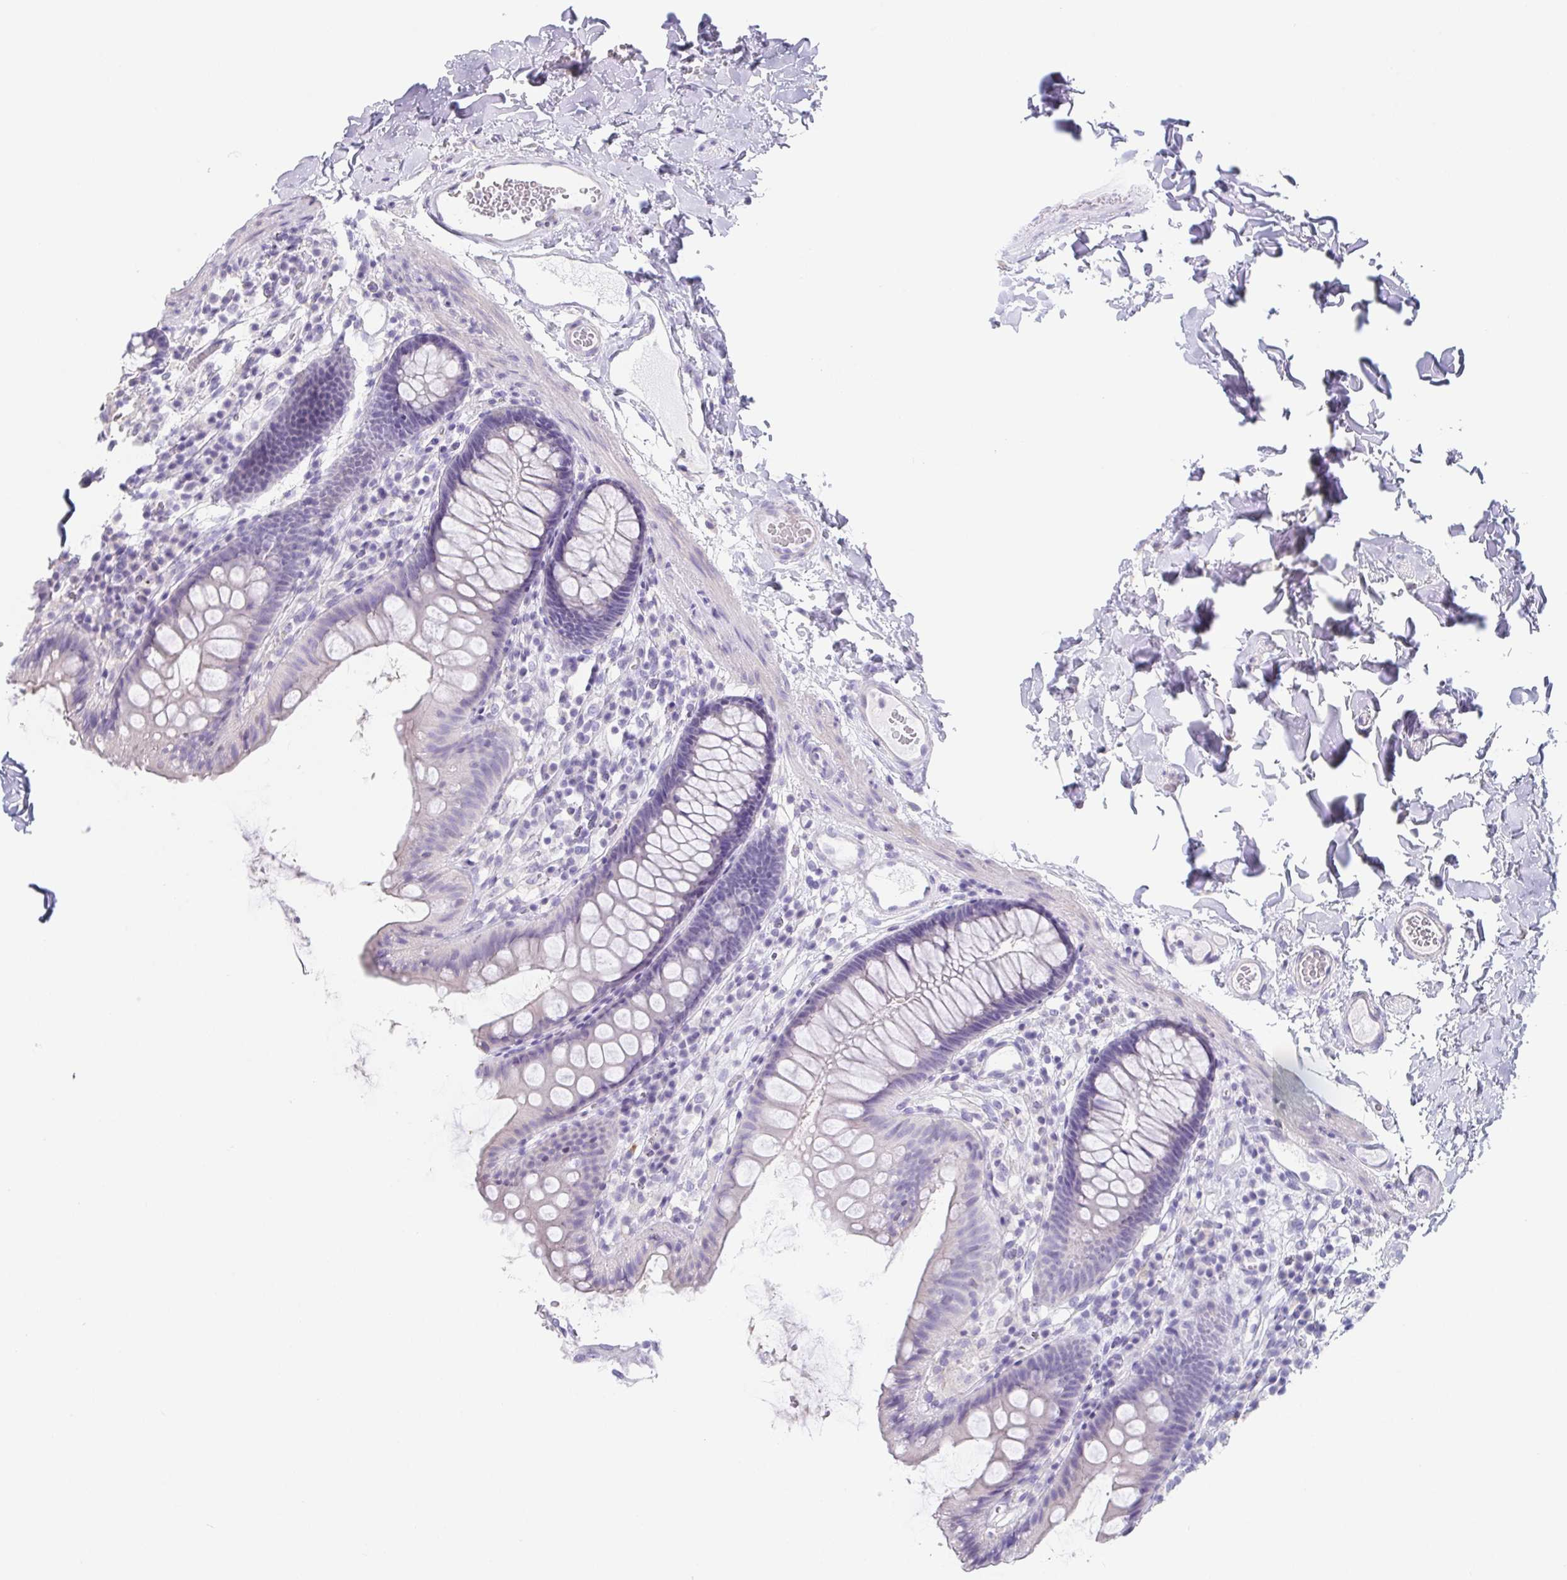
{"staining": {"intensity": "negative", "quantity": "none", "location": "none"}, "tissue": "colon", "cell_type": "Endothelial cells", "image_type": "normal", "snomed": [{"axis": "morphology", "description": "Normal tissue, NOS"}, {"axis": "topography", "description": "Colon"}], "caption": "IHC histopathology image of unremarkable colon stained for a protein (brown), which demonstrates no expression in endothelial cells. (IHC, brightfield microscopy, high magnification).", "gene": "HDGFL1", "patient": {"sex": "male", "age": 84}}